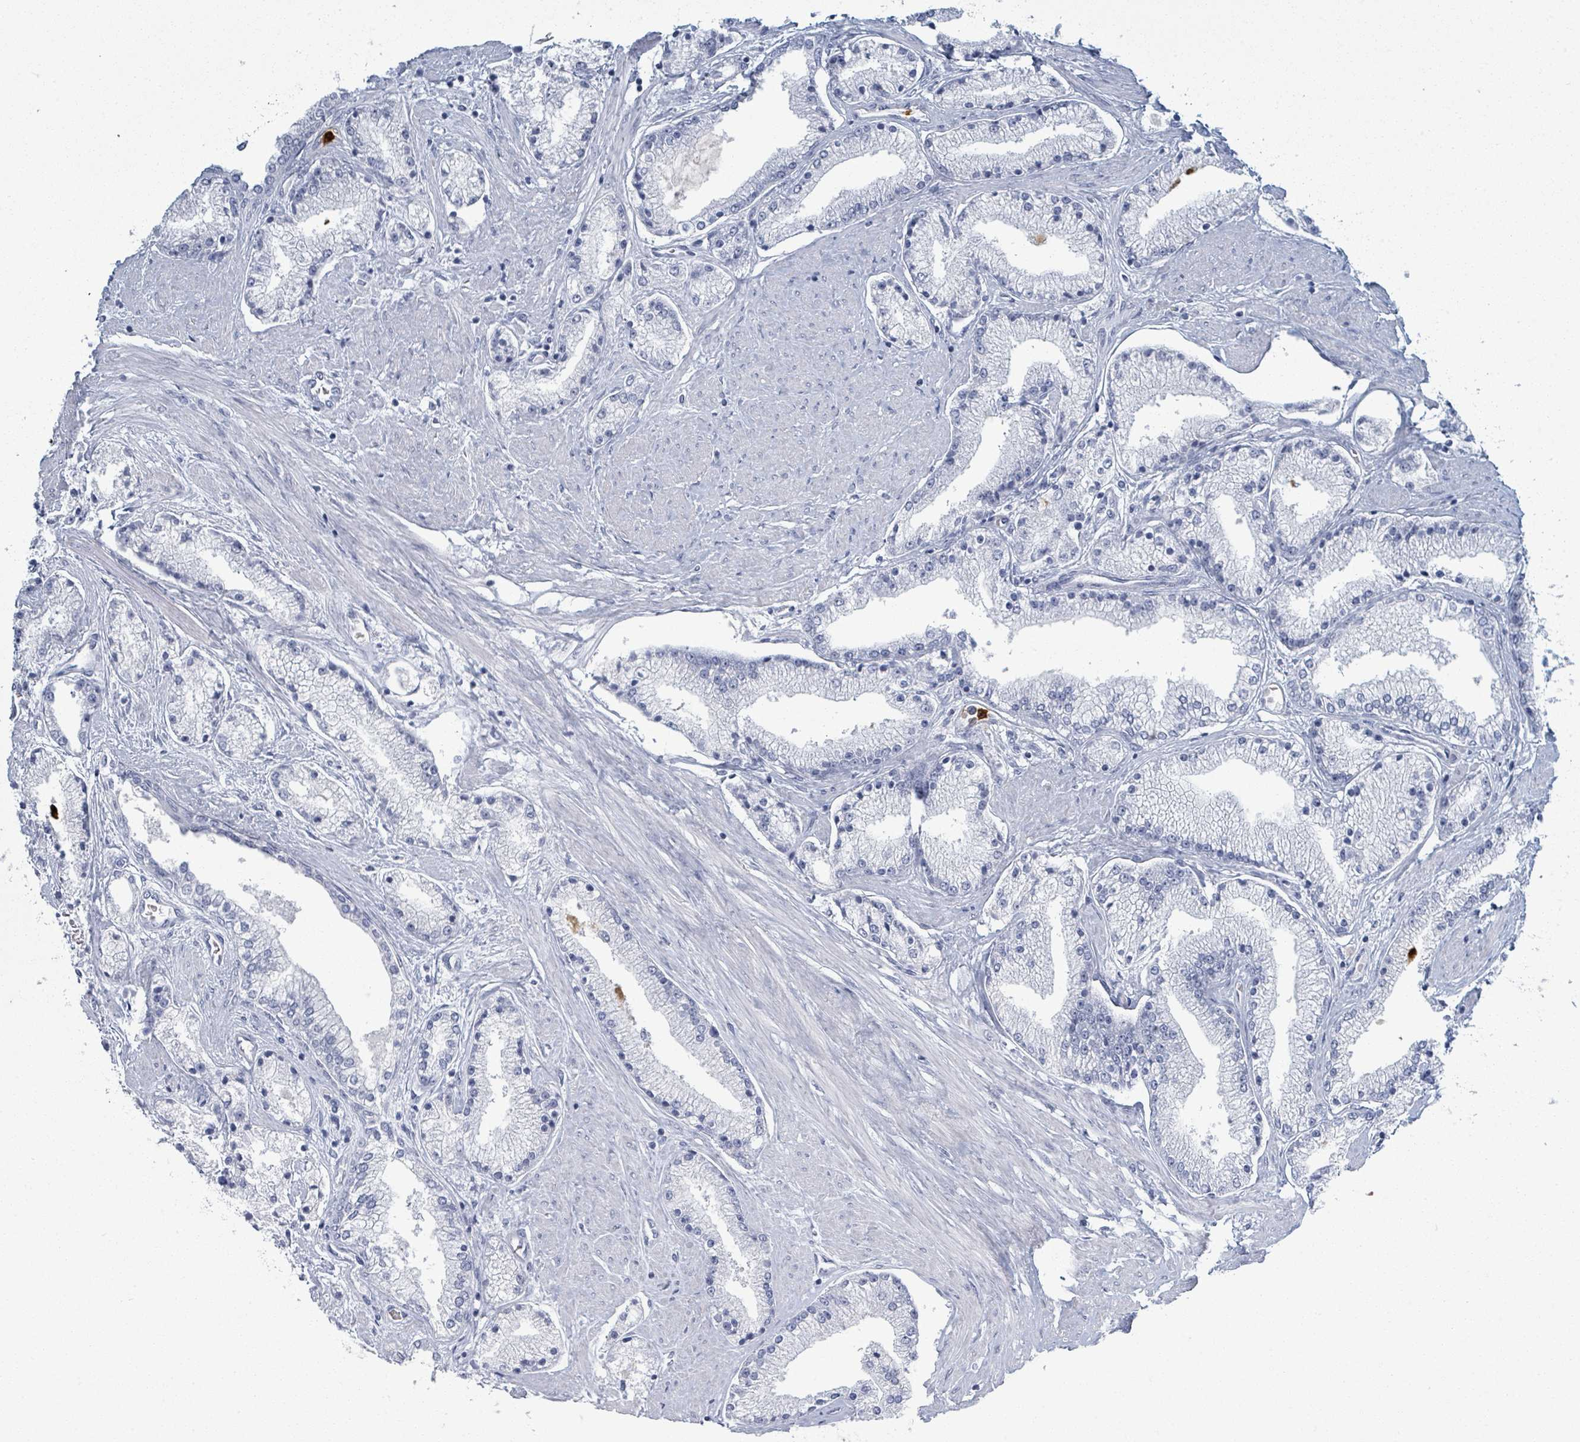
{"staining": {"intensity": "negative", "quantity": "none", "location": "none"}, "tissue": "prostate cancer", "cell_type": "Tumor cells", "image_type": "cancer", "snomed": [{"axis": "morphology", "description": "Adenocarcinoma, High grade"}, {"axis": "topography", "description": "Prostate"}], "caption": "This is a image of immunohistochemistry (IHC) staining of prostate cancer (adenocarcinoma (high-grade)), which shows no positivity in tumor cells.", "gene": "DEFA4", "patient": {"sex": "male", "age": 67}}